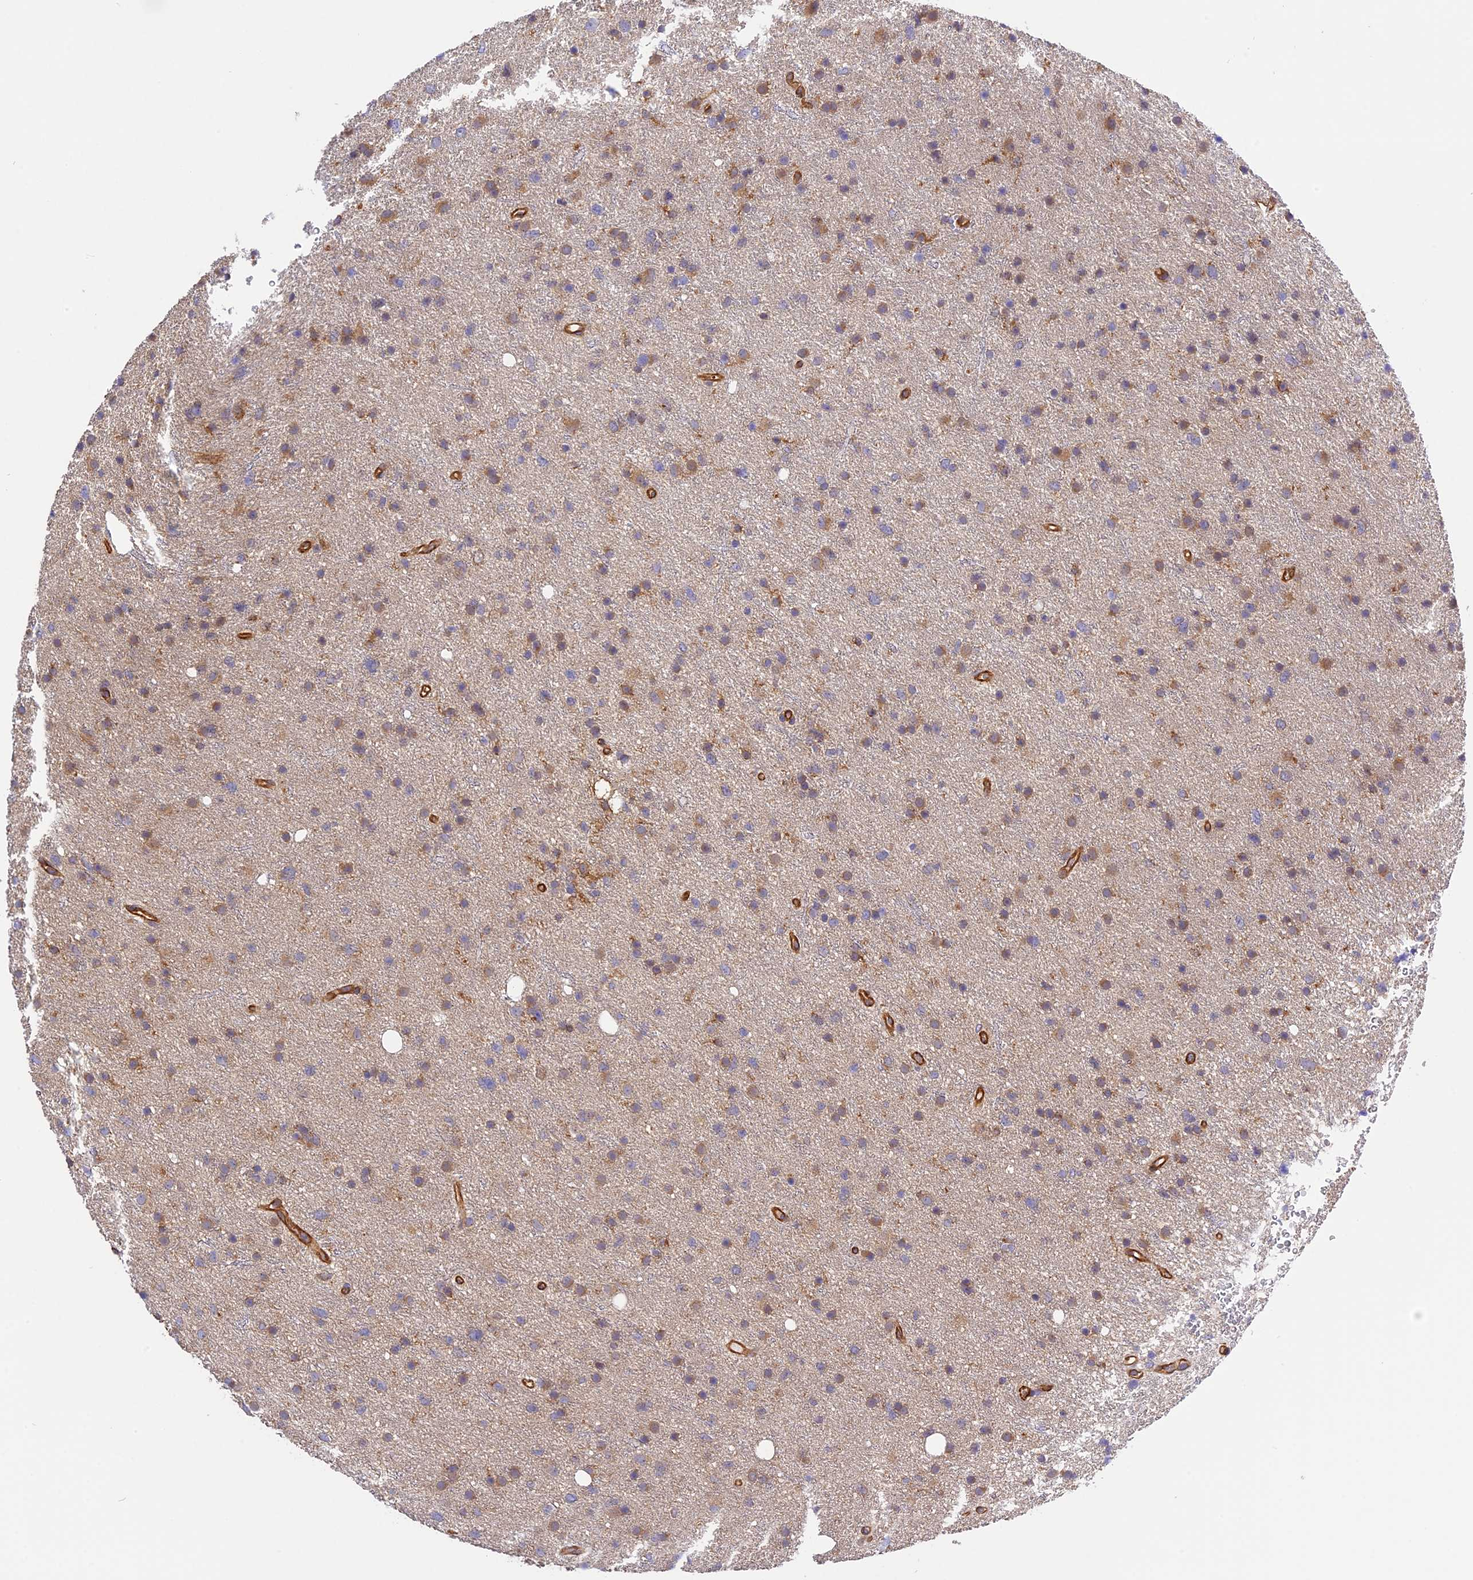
{"staining": {"intensity": "weak", "quantity": "25%-75%", "location": "cytoplasmic/membranous"}, "tissue": "glioma", "cell_type": "Tumor cells", "image_type": "cancer", "snomed": [{"axis": "morphology", "description": "Glioma, malignant, Low grade"}, {"axis": "topography", "description": "Cerebral cortex"}], "caption": "Glioma stained for a protein demonstrates weak cytoplasmic/membranous positivity in tumor cells.", "gene": "C5orf22", "patient": {"sex": "female", "age": 39}}